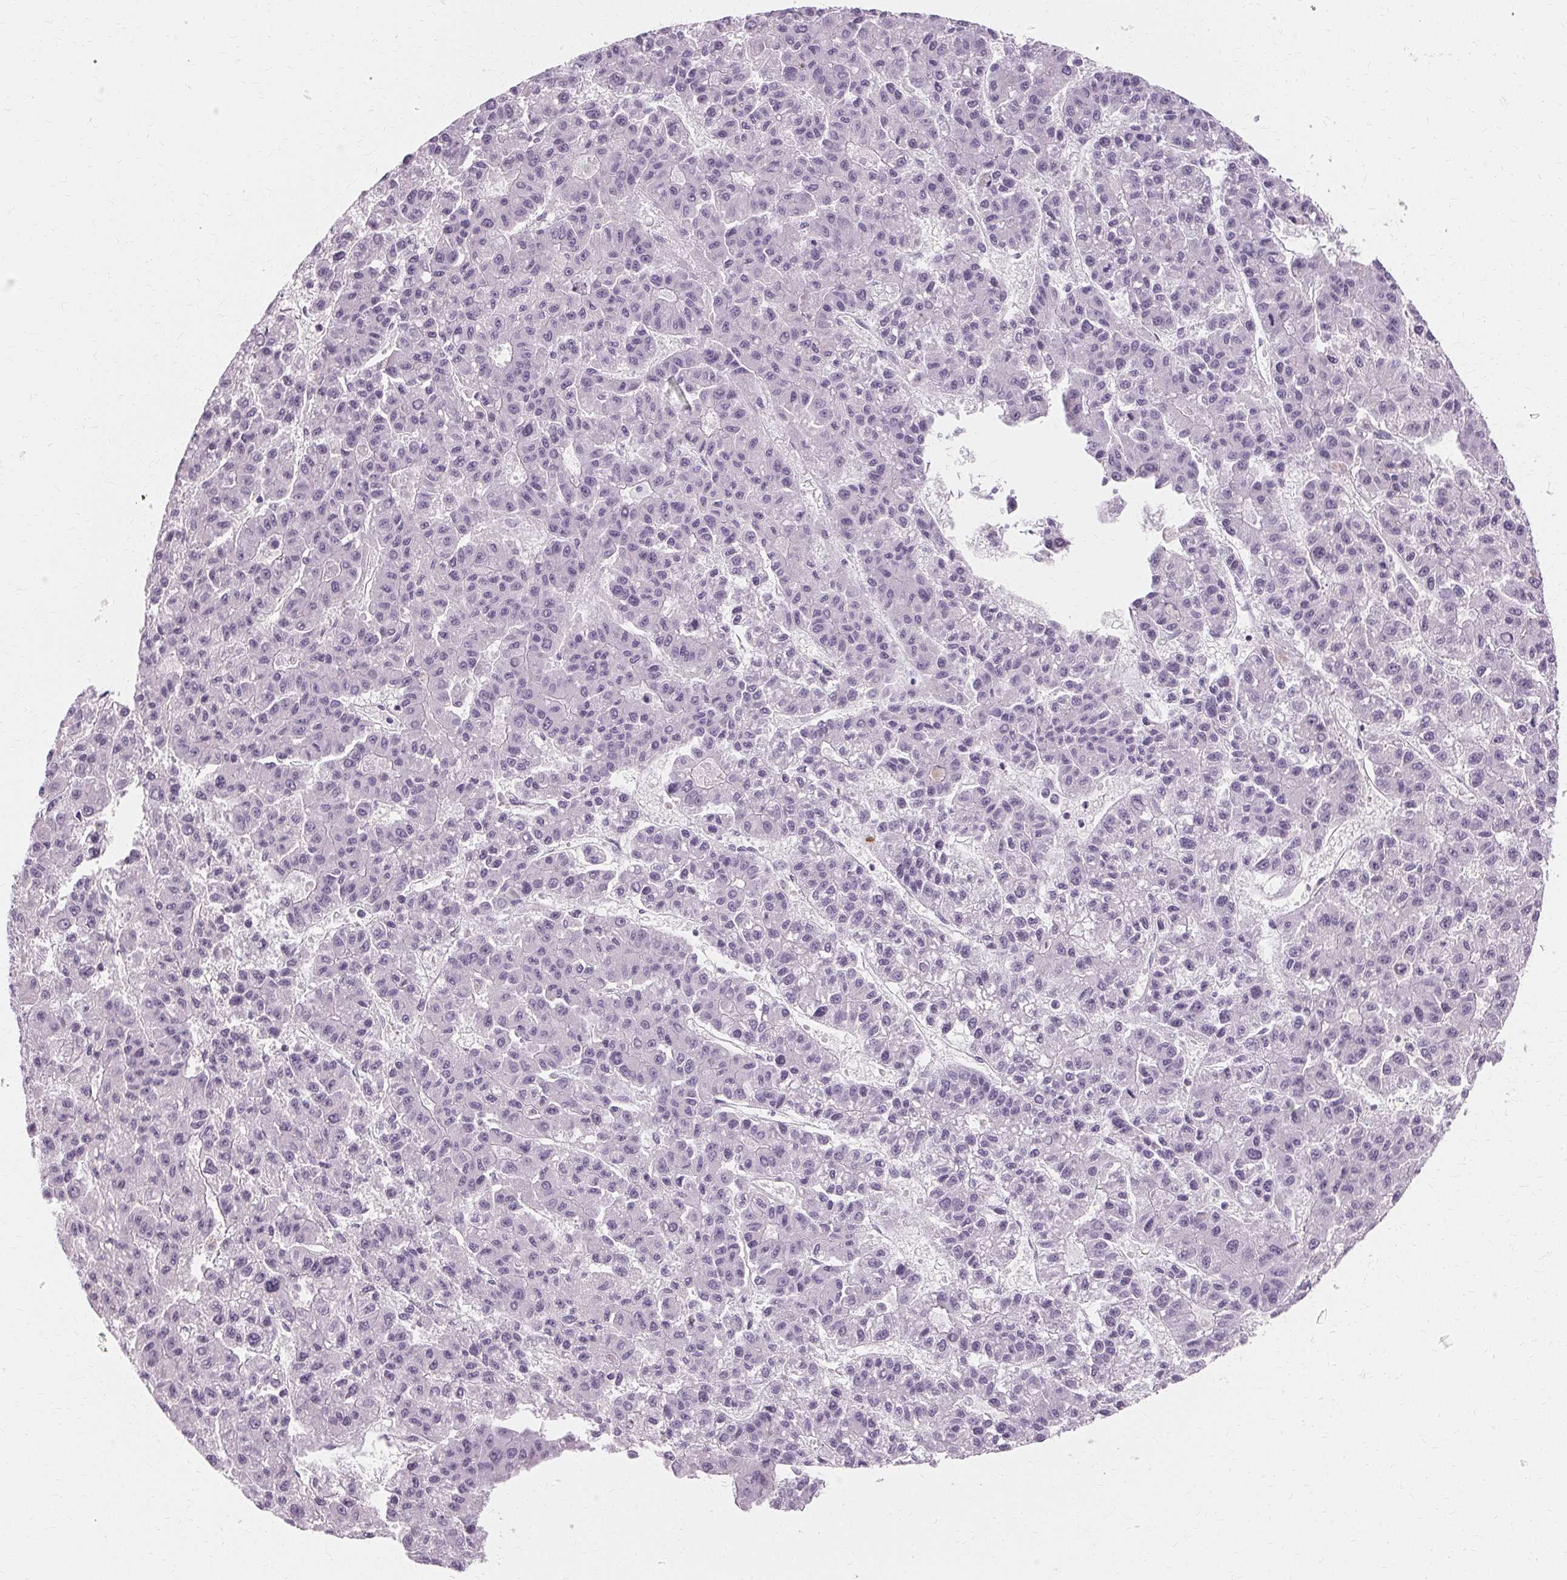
{"staining": {"intensity": "negative", "quantity": "none", "location": "none"}, "tissue": "liver cancer", "cell_type": "Tumor cells", "image_type": "cancer", "snomed": [{"axis": "morphology", "description": "Carcinoma, Hepatocellular, NOS"}, {"axis": "topography", "description": "Liver"}], "caption": "The micrograph demonstrates no staining of tumor cells in liver hepatocellular carcinoma. (Brightfield microscopy of DAB (3,3'-diaminobenzidine) immunohistochemistry (IHC) at high magnification).", "gene": "KRT6C", "patient": {"sex": "male", "age": 70}}